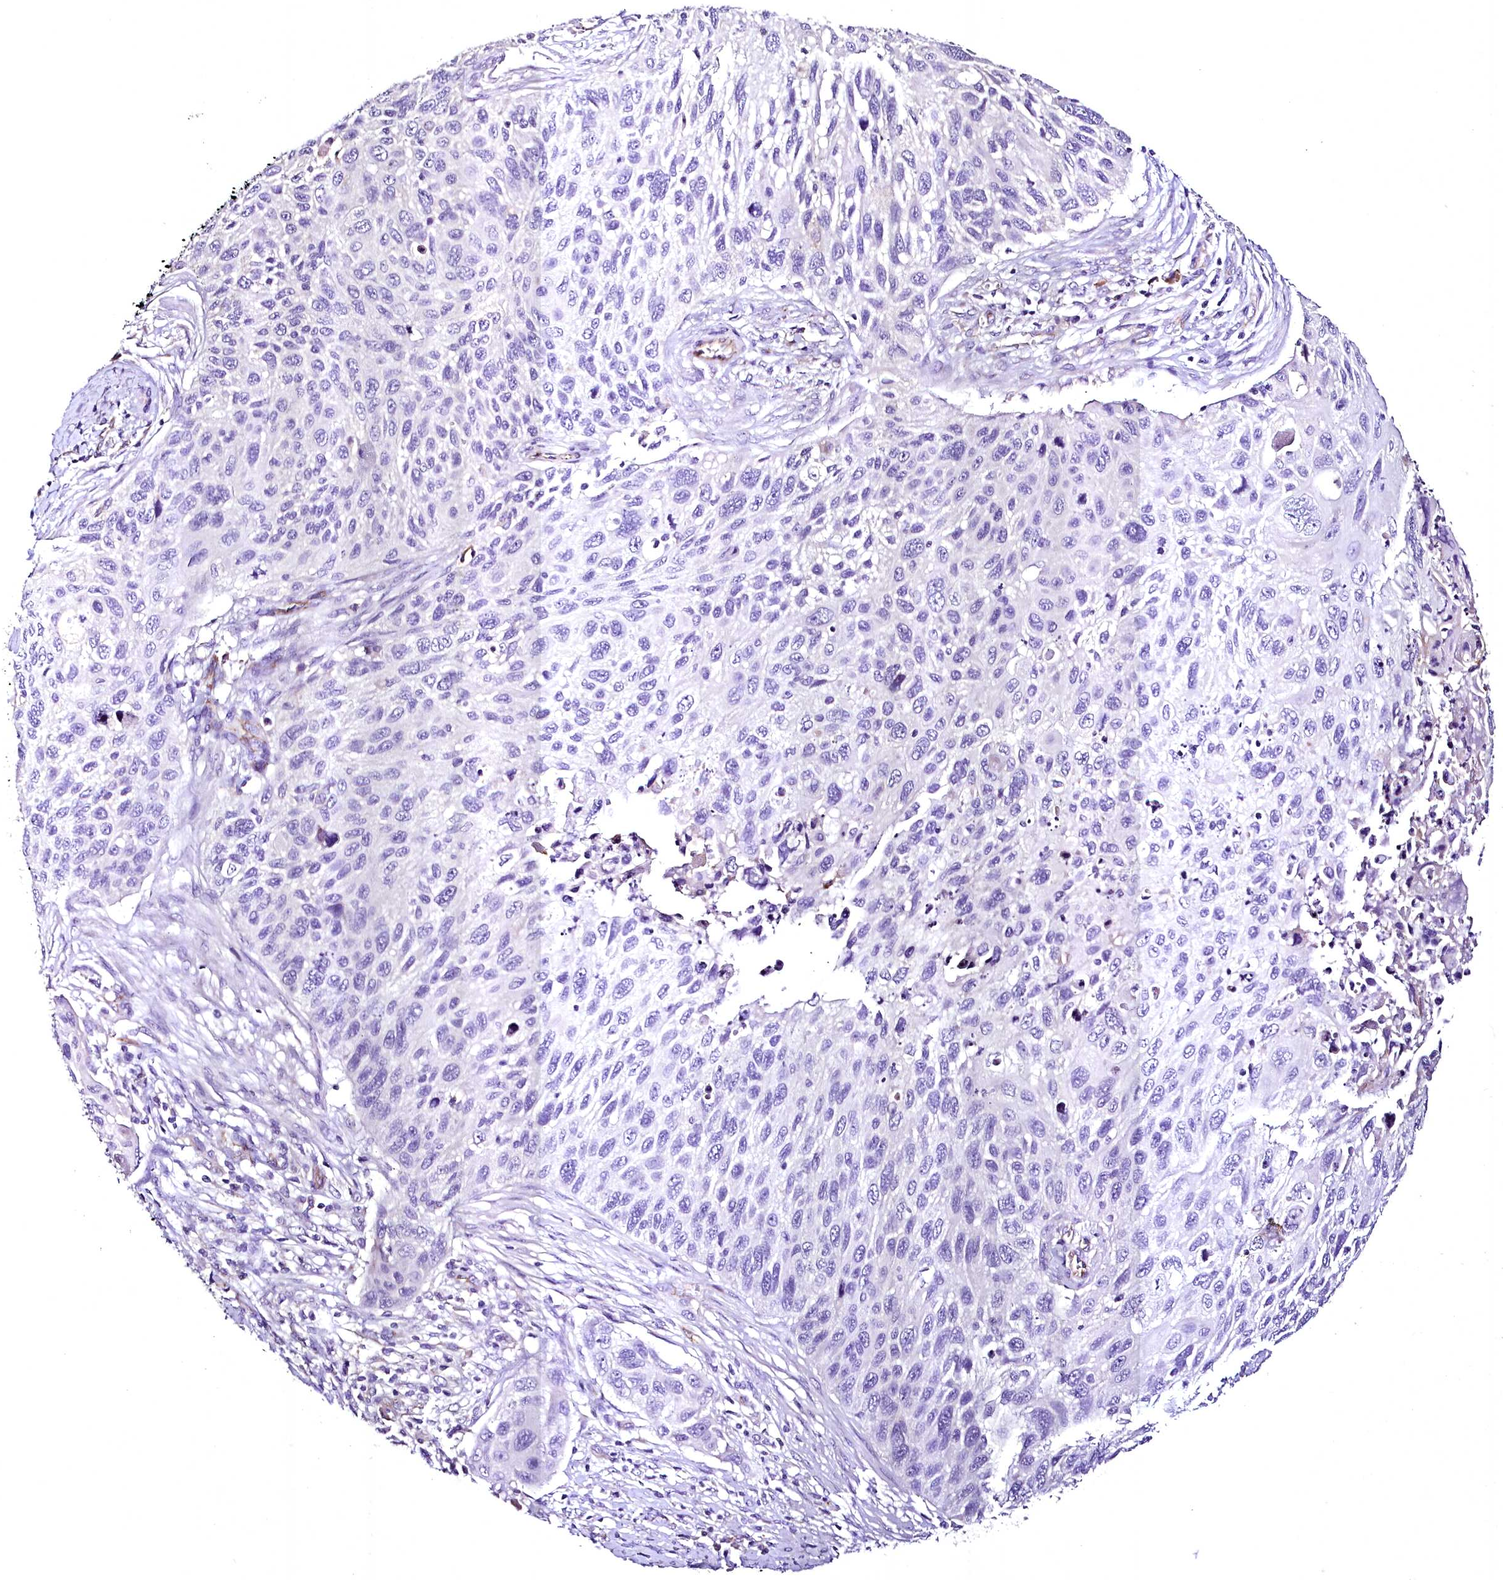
{"staining": {"intensity": "negative", "quantity": "none", "location": "none"}, "tissue": "cervical cancer", "cell_type": "Tumor cells", "image_type": "cancer", "snomed": [{"axis": "morphology", "description": "Squamous cell carcinoma, NOS"}, {"axis": "topography", "description": "Cervix"}], "caption": "The image displays no staining of tumor cells in cervical cancer.", "gene": "MS4A18", "patient": {"sex": "female", "age": 70}}